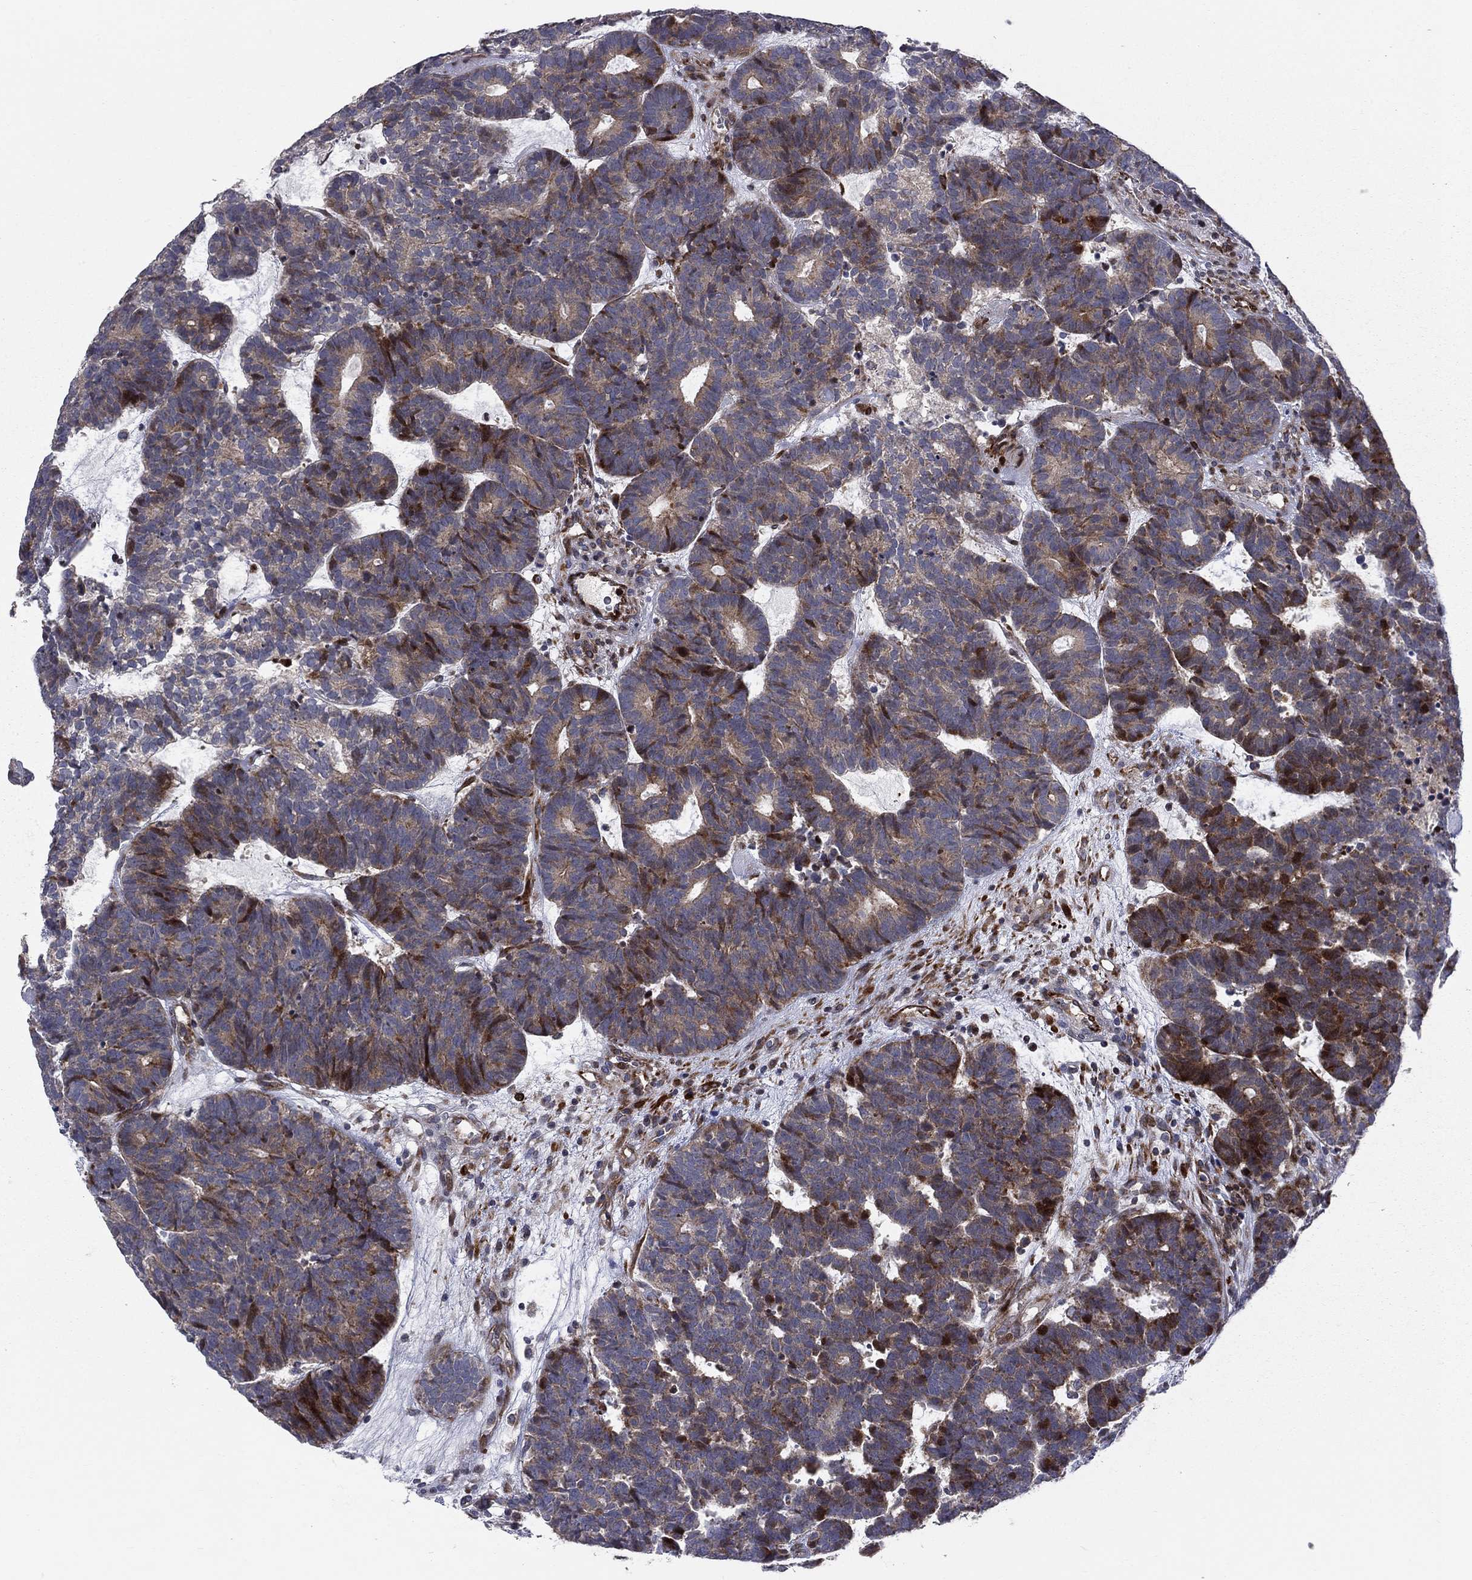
{"staining": {"intensity": "strong", "quantity": "<25%", "location": "cytoplasmic/membranous"}, "tissue": "head and neck cancer", "cell_type": "Tumor cells", "image_type": "cancer", "snomed": [{"axis": "morphology", "description": "Adenocarcinoma, NOS"}, {"axis": "topography", "description": "Head-Neck"}], "caption": "Protein analysis of head and neck cancer tissue demonstrates strong cytoplasmic/membranous staining in approximately <25% of tumor cells.", "gene": "MIOS", "patient": {"sex": "female", "age": 81}}